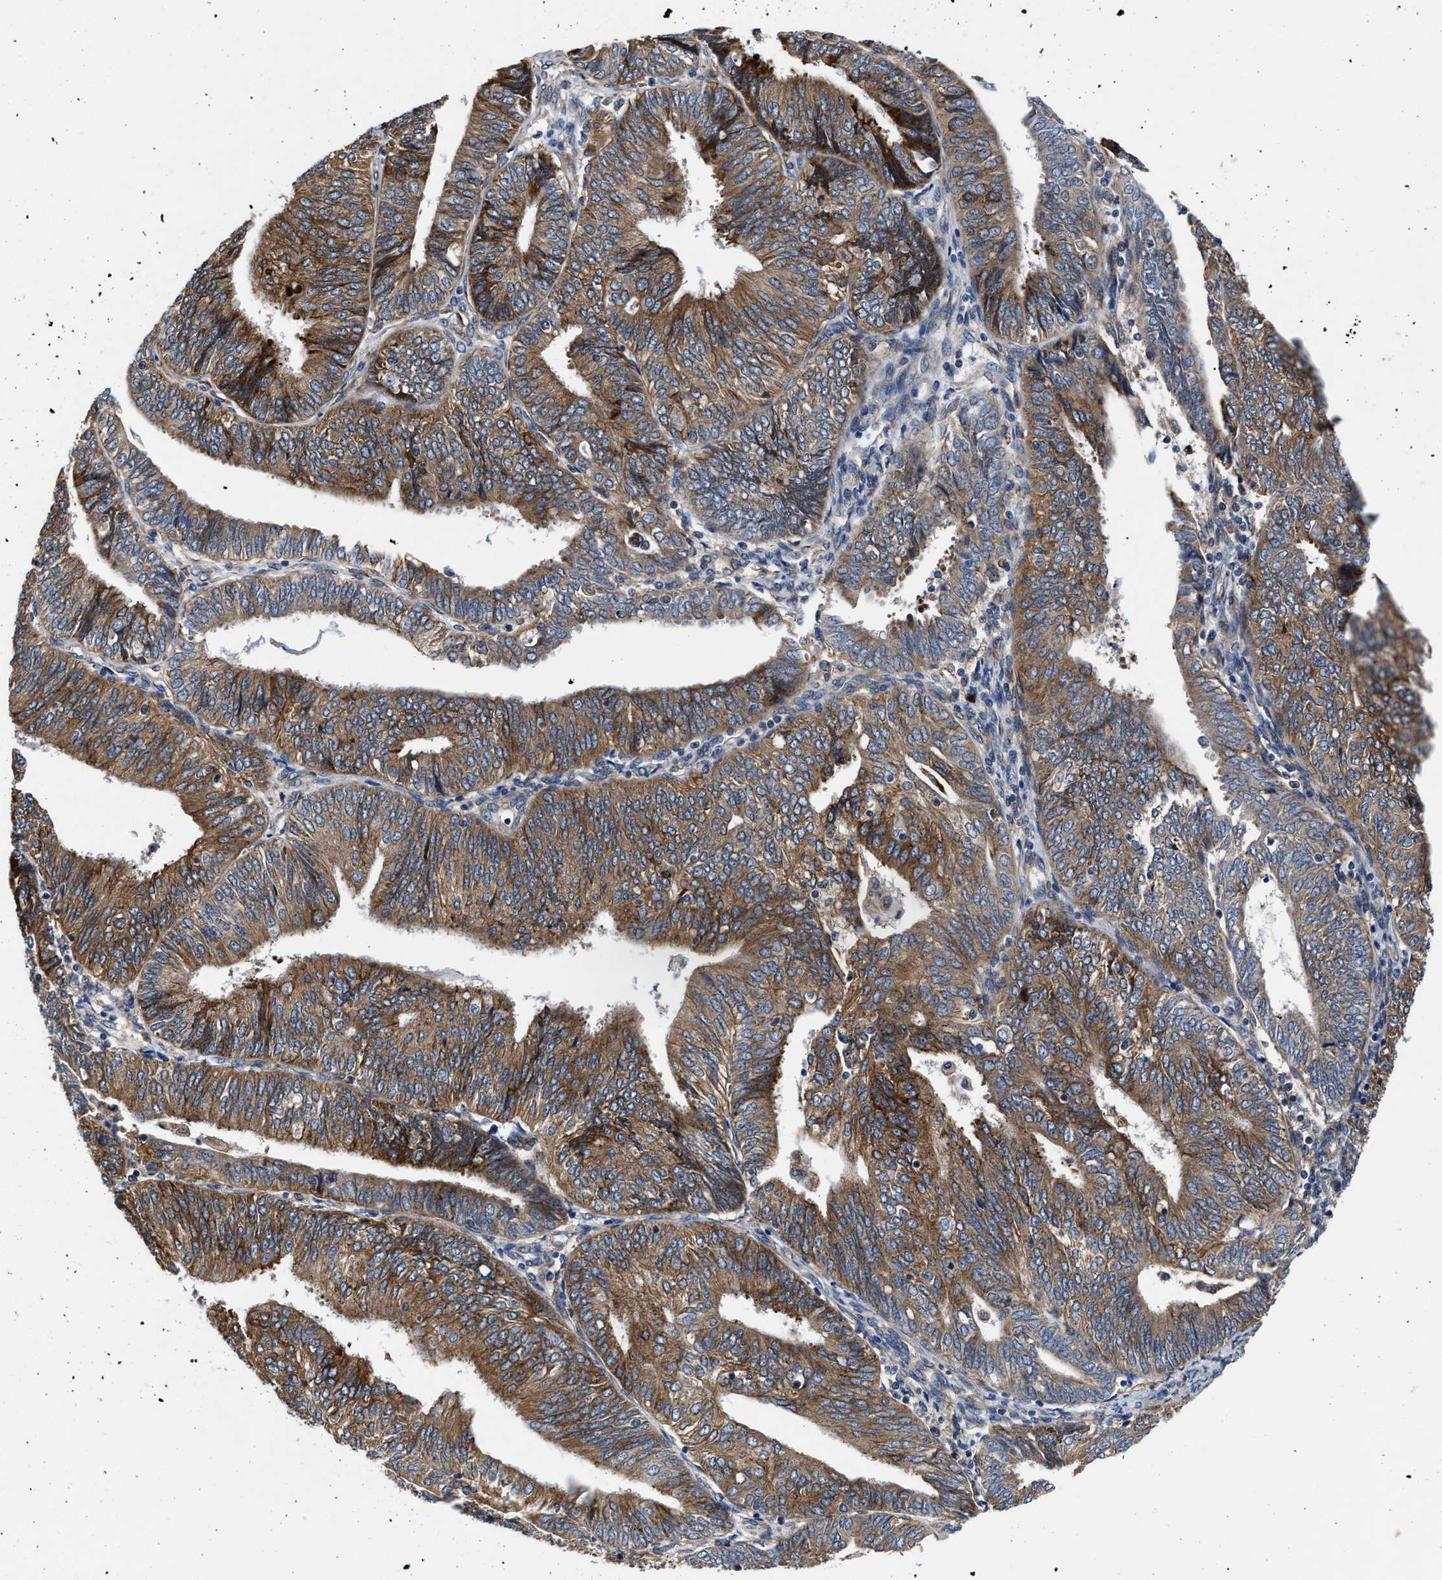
{"staining": {"intensity": "moderate", "quantity": ">75%", "location": "cytoplasmic/membranous"}, "tissue": "endometrial cancer", "cell_type": "Tumor cells", "image_type": "cancer", "snomed": [{"axis": "morphology", "description": "Adenocarcinoma, NOS"}, {"axis": "topography", "description": "Endometrium"}], "caption": "Tumor cells exhibit medium levels of moderate cytoplasmic/membranous positivity in about >75% of cells in adenocarcinoma (endometrial).", "gene": "SLC12A2", "patient": {"sex": "female", "age": 58}}